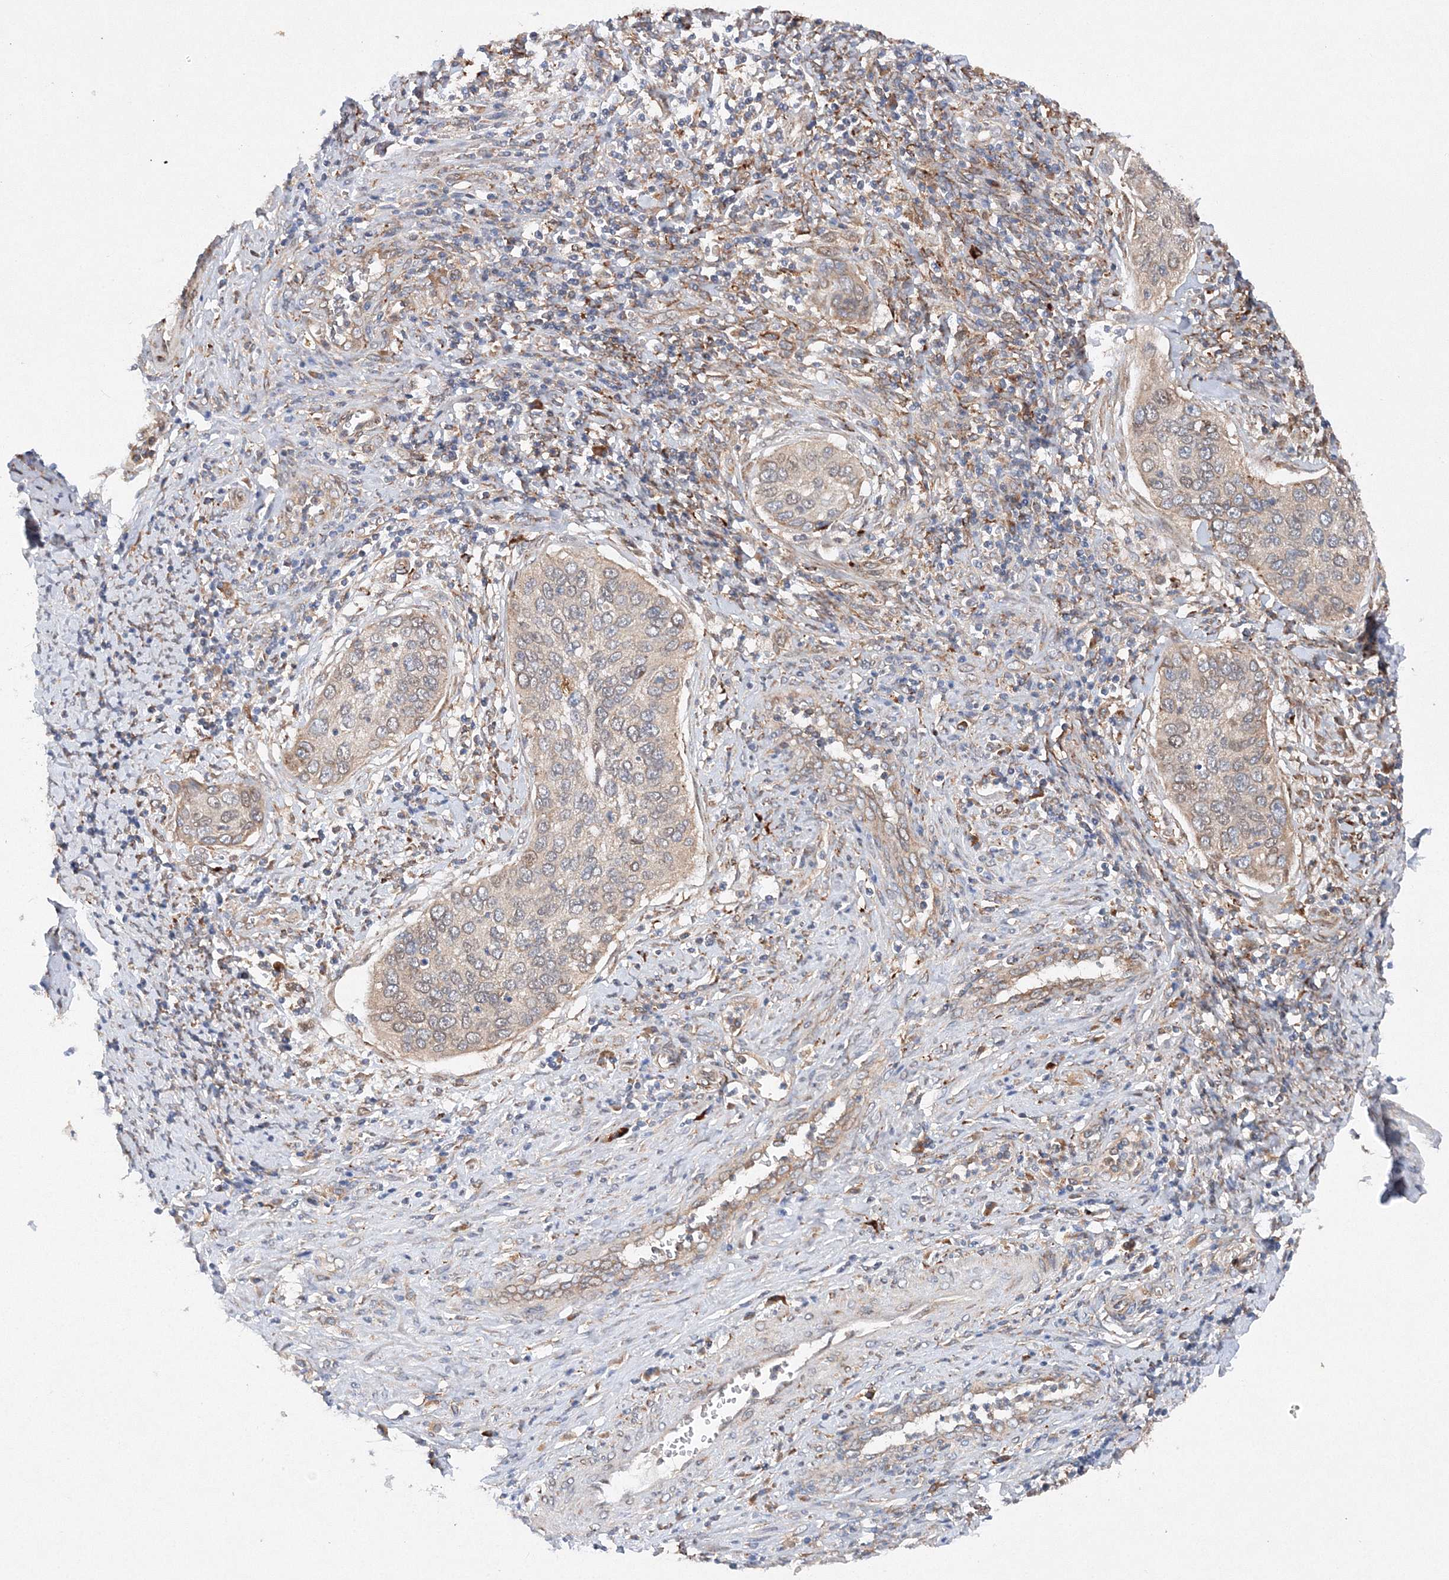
{"staining": {"intensity": "weak", "quantity": "<25%", "location": "cytoplasmic/membranous"}, "tissue": "cervical cancer", "cell_type": "Tumor cells", "image_type": "cancer", "snomed": [{"axis": "morphology", "description": "Squamous cell carcinoma, NOS"}, {"axis": "topography", "description": "Cervix"}], "caption": "Cervical squamous cell carcinoma was stained to show a protein in brown. There is no significant positivity in tumor cells. (IHC, brightfield microscopy, high magnification).", "gene": "SLC36A1", "patient": {"sex": "female", "age": 53}}